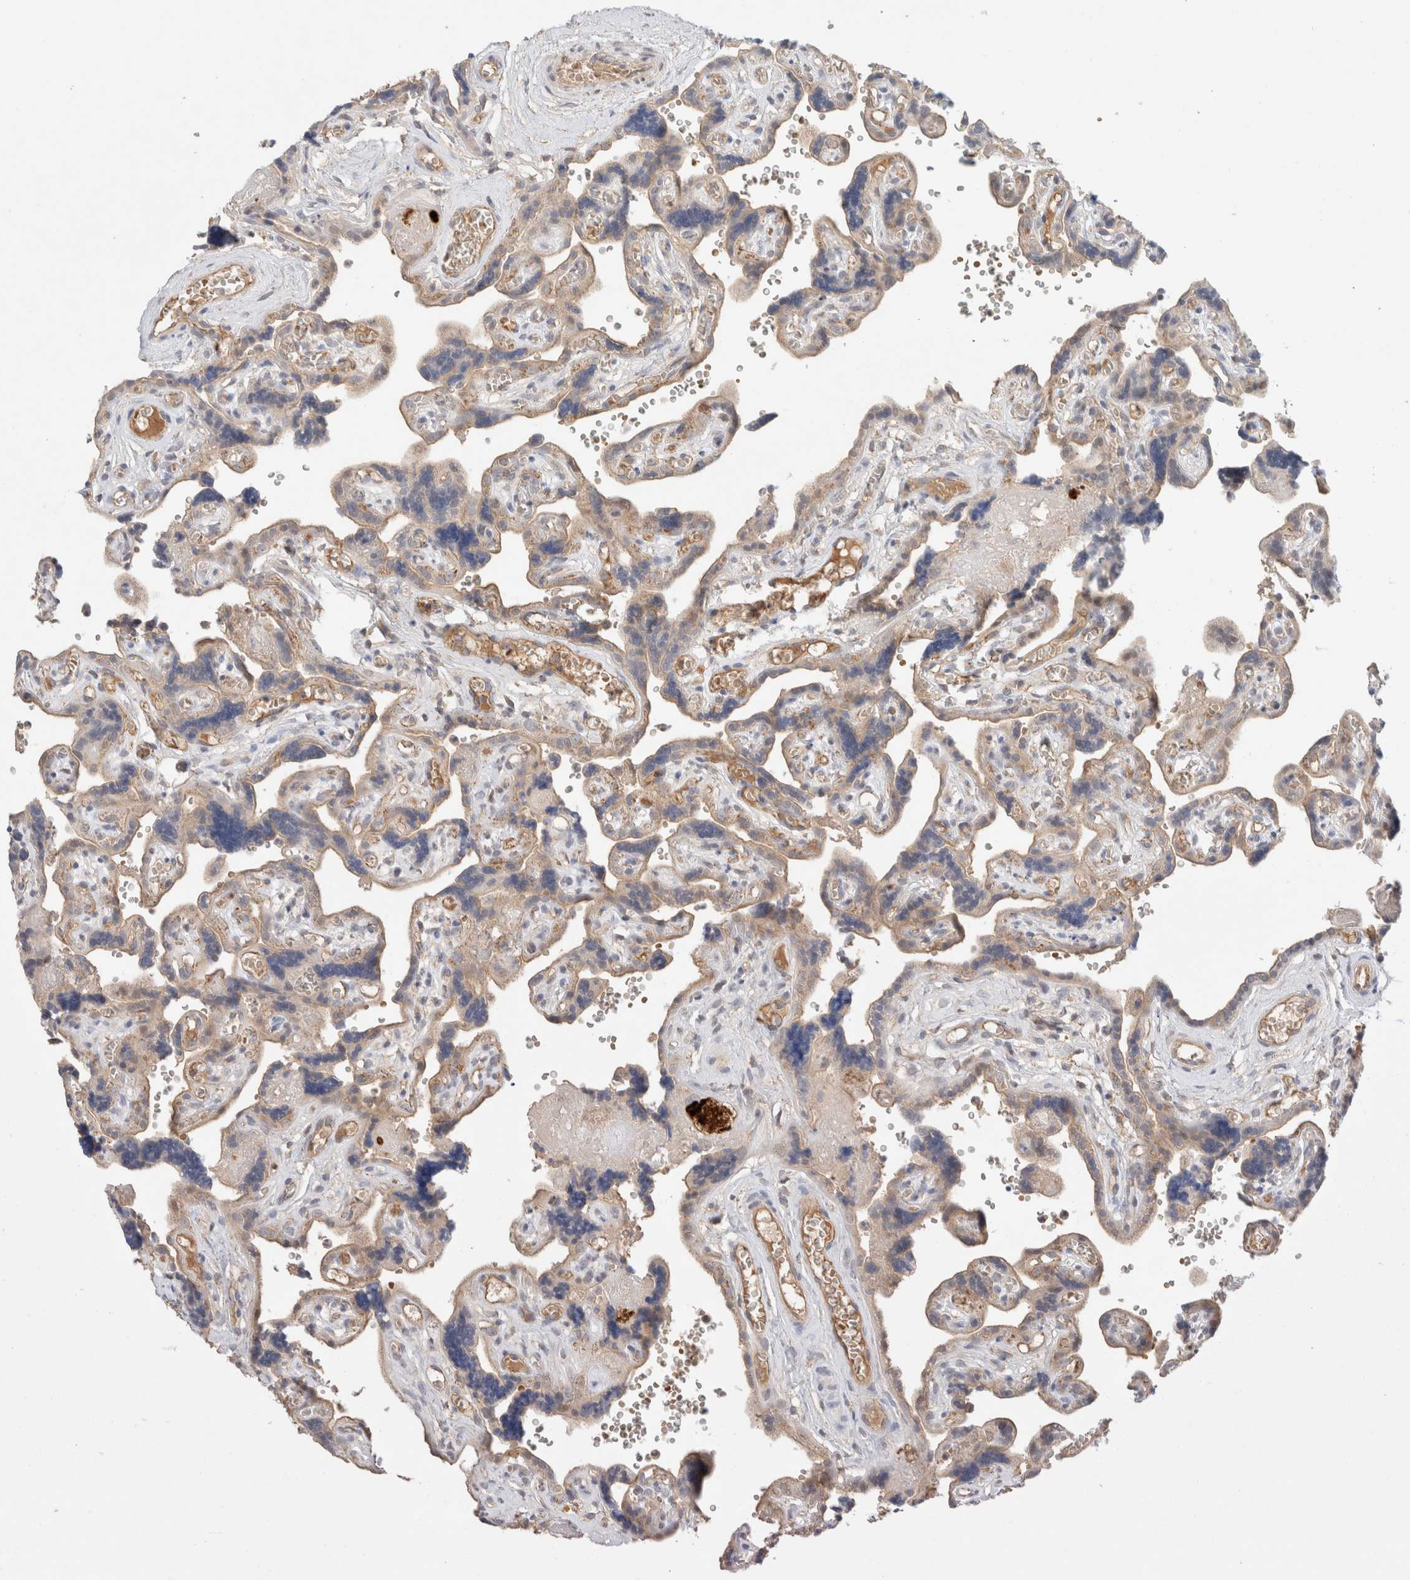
{"staining": {"intensity": "moderate", "quantity": ">75%", "location": "cytoplasmic/membranous"}, "tissue": "placenta", "cell_type": "Trophoblastic cells", "image_type": "normal", "snomed": [{"axis": "morphology", "description": "Normal tissue, NOS"}, {"axis": "topography", "description": "Placenta"}], "caption": "A medium amount of moderate cytoplasmic/membranous positivity is identified in approximately >75% of trophoblastic cells in normal placenta. Using DAB (brown) and hematoxylin (blue) stains, captured at high magnification using brightfield microscopy.", "gene": "MRM3", "patient": {"sex": "female", "age": 30}}